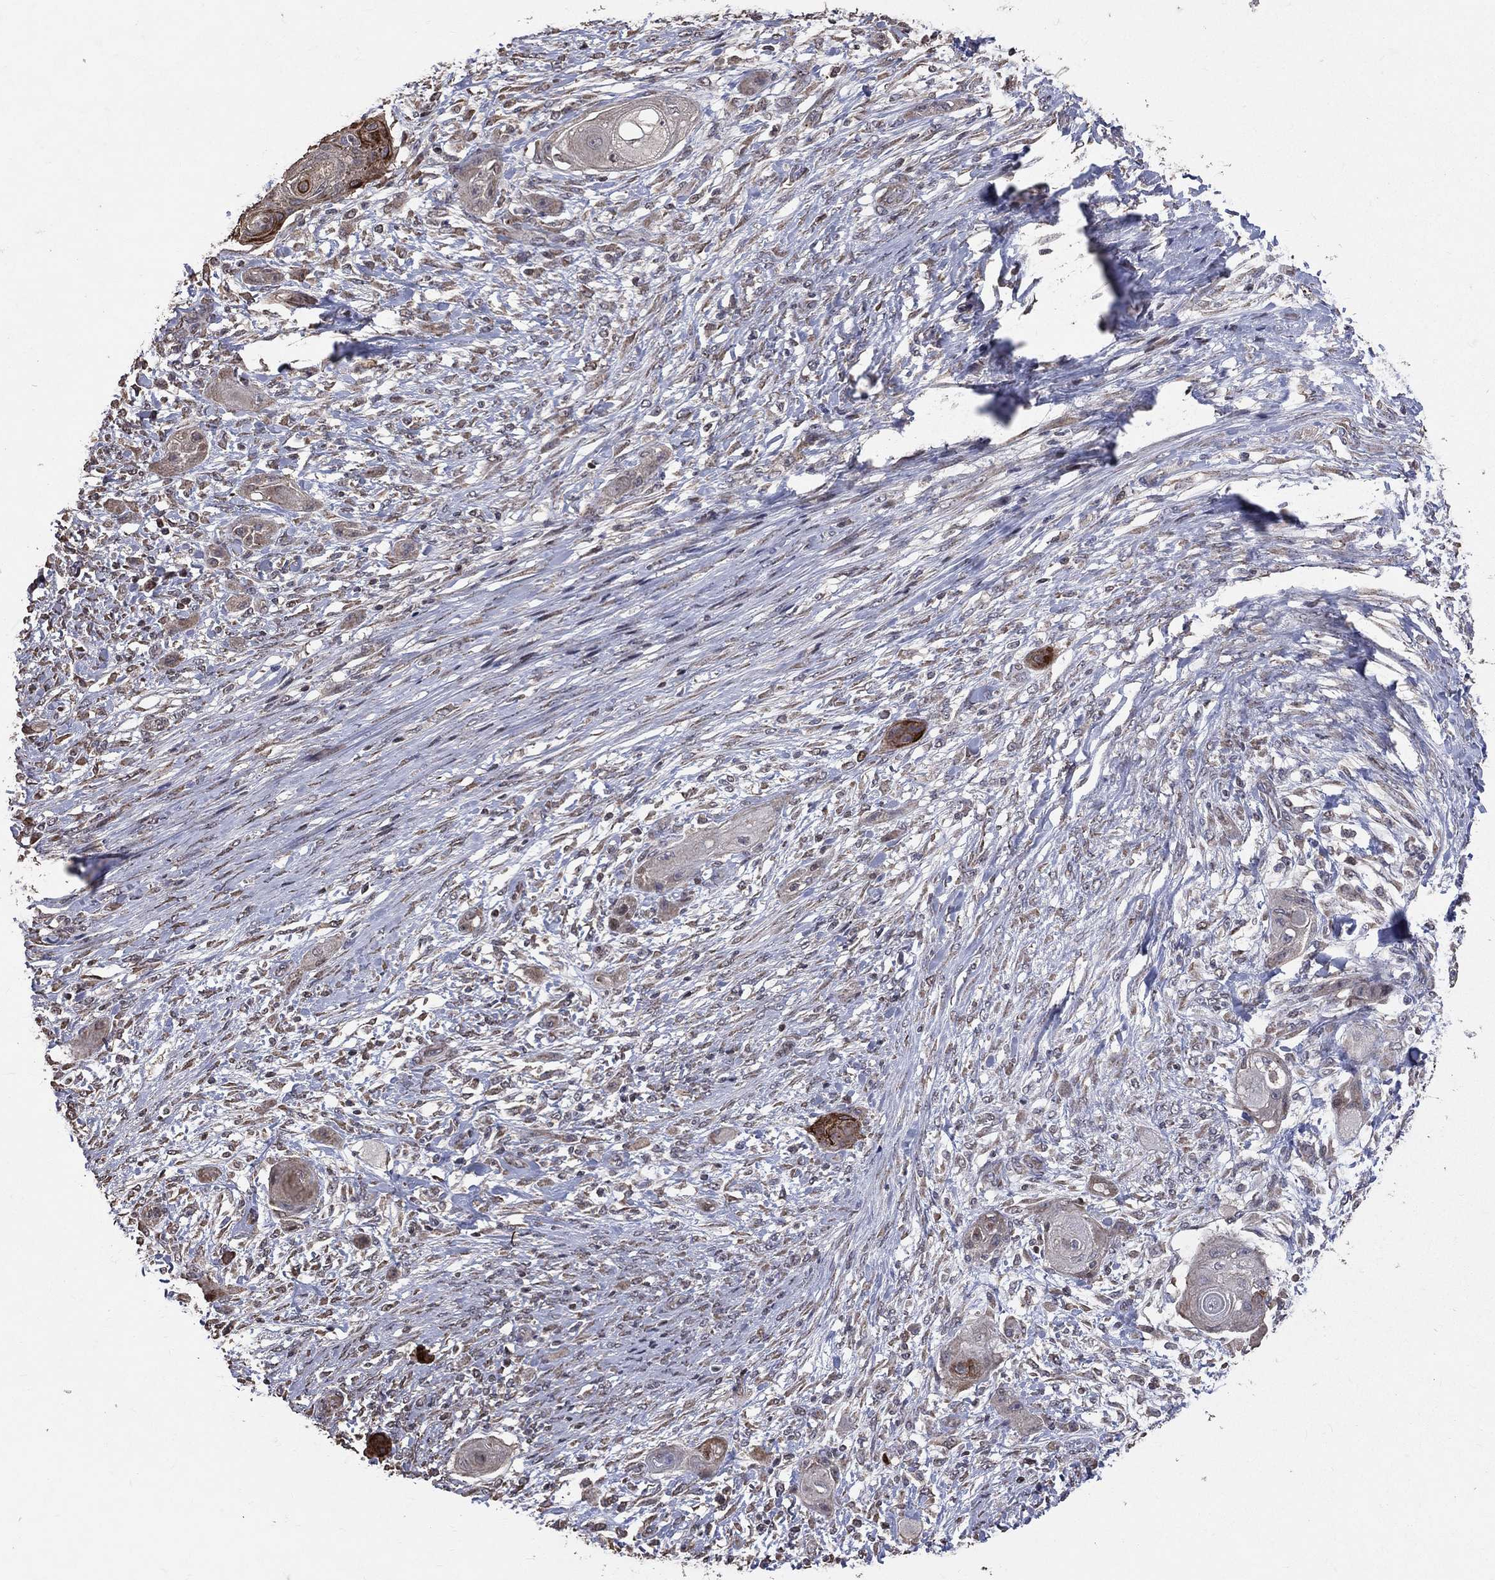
{"staining": {"intensity": "negative", "quantity": "none", "location": "none"}, "tissue": "skin cancer", "cell_type": "Tumor cells", "image_type": "cancer", "snomed": [{"axis": "morphology", "description": "Squamous cell carcinoma, NOS"}, {"axis": "topography", "description": "Skin"}], "caption": "Tumor cells are negative for protein expression in human skin cancer. (Brightfield microscopy of DAB (3,3'-diaminobenzidine) IHC at high magnification).", "gene": "LY6K", "patient": {"sex": "male", "age": 62}}